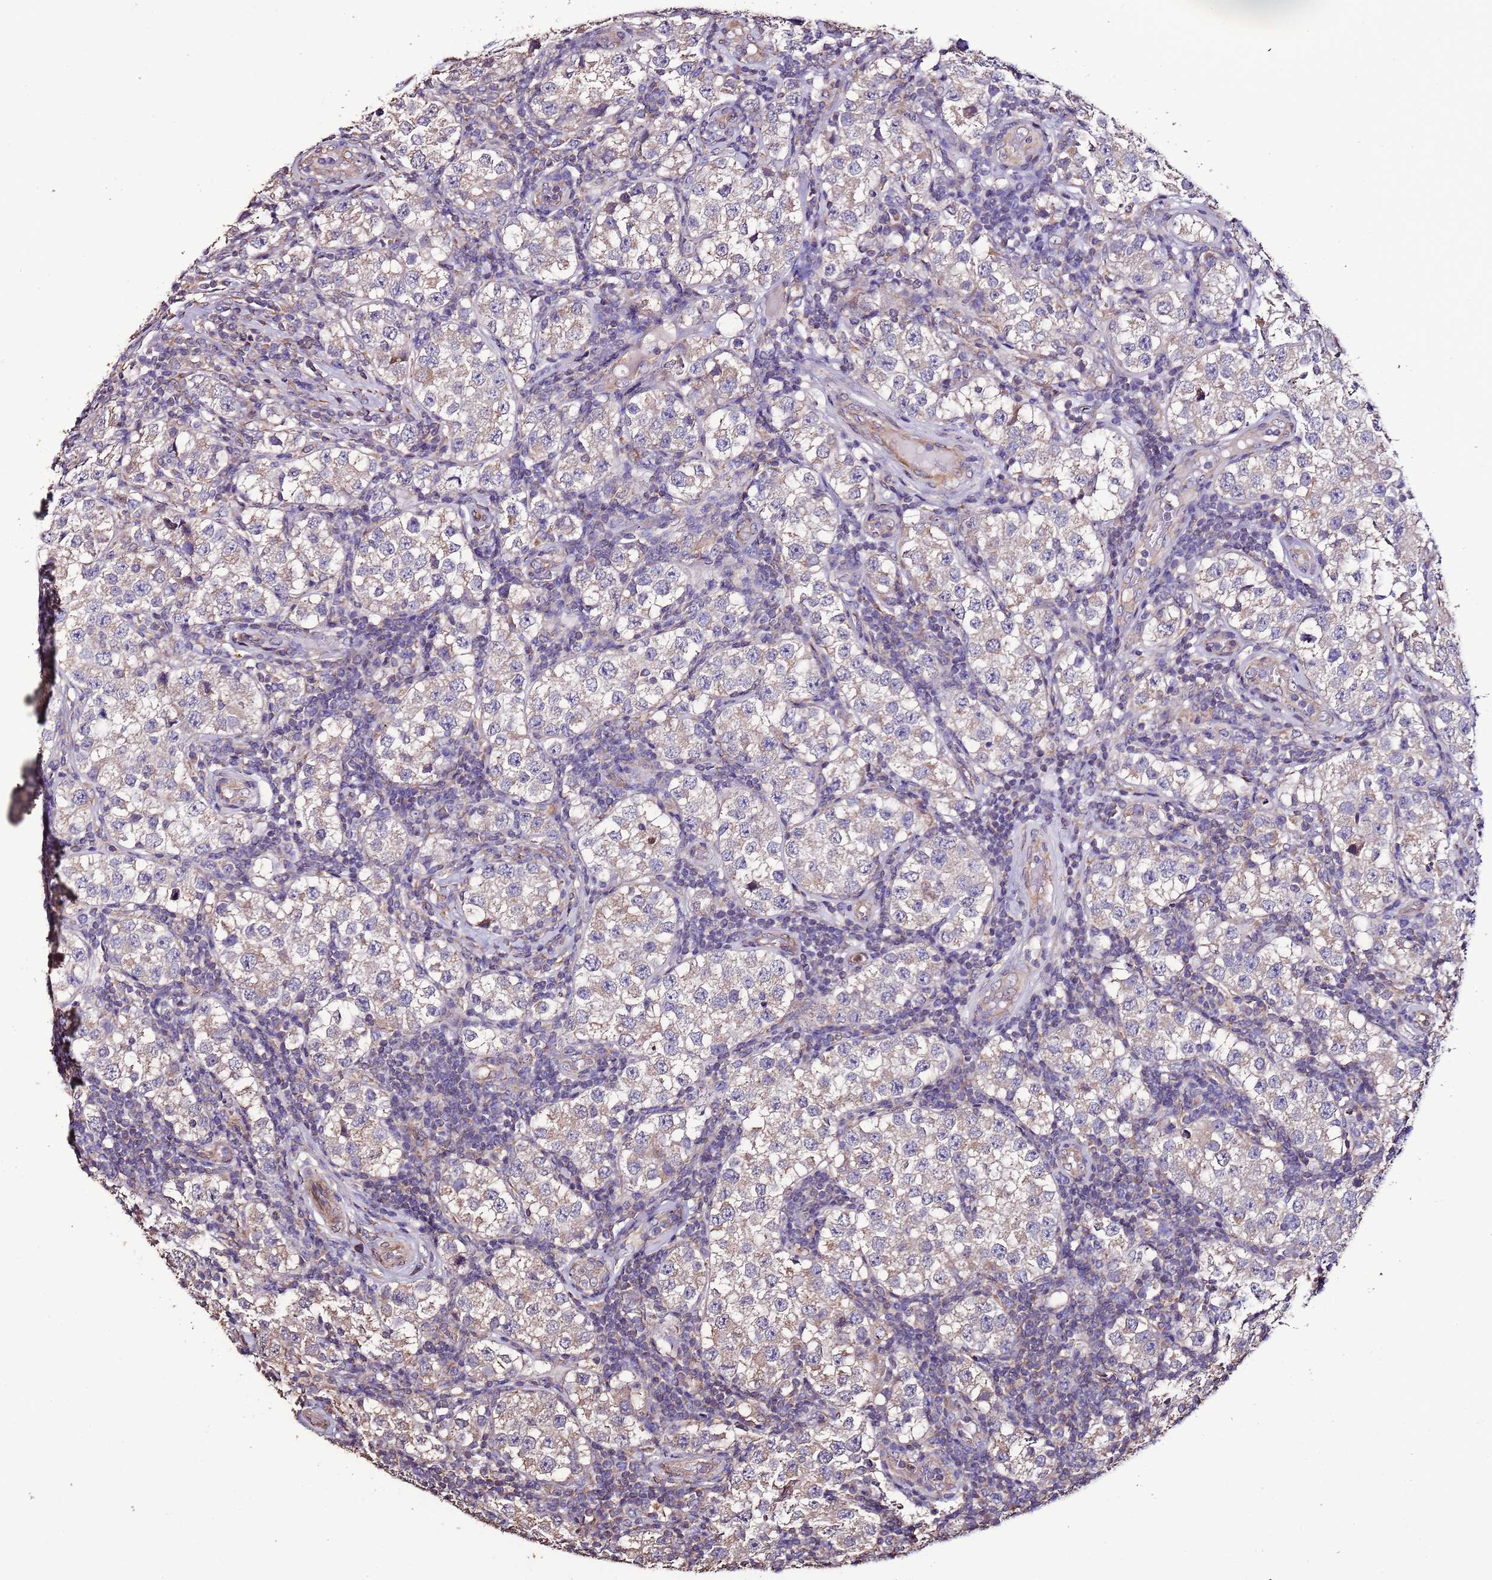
{"staining": {"intensity": "negative", "quantity": "none", "location": "none"}, "tissue": "testis cancer", "cell_type": "Tumor cells", "image_type": "cancer", "snomed": [{"axis": "morphology", "description": "Seminoma, NOS"}, {"axis": "topography", "description": "Testis"}], "caption": "Tumor cells show no significant expression in testis cancer. Nuclei are stained in blue.", "gene": "SLC41A3", "patient": {"sex": "male", "age": 34}}